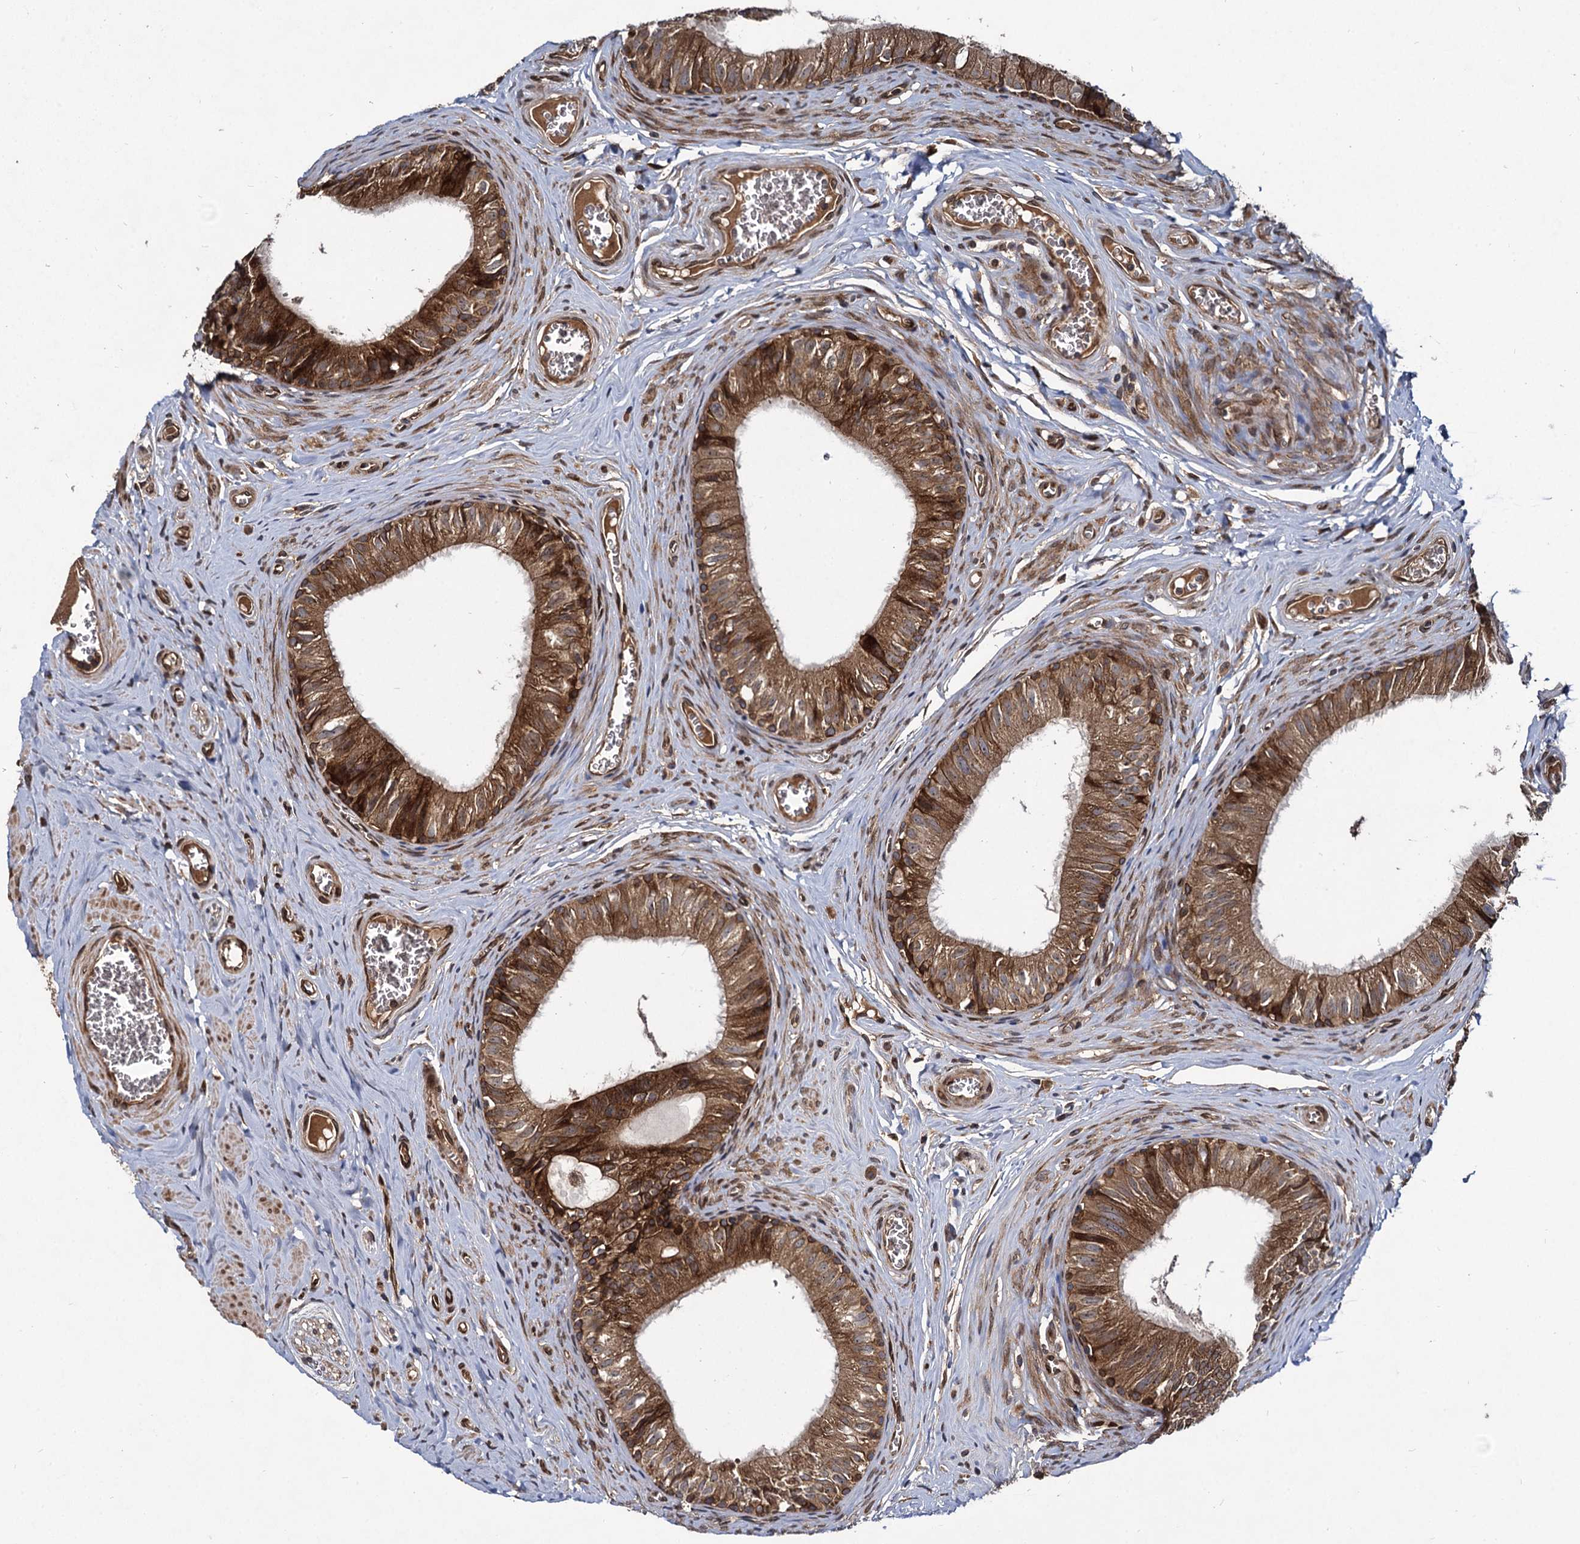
{"staining": {"intensity": "strong", "quantity": ">75%", "location": "cytoplasmic/membranous"}, "tissue": "epididymis", "cell_type": "Glandular cells", "image_type": "normal", "snomed": [{"axis": "morphology", "description": "Normal tissue, NOS"}, {"axis": "topography", "description": "Epididymis"}], "caption": "Immunohistochemistry staining of normal epididymis, which shows high levels of strong cytoplasmic/membranous expression in about >75% of glandular cells indicating strong cytoplasmic/membranous protein expression. The staining was performed using DAB (3,3'-diaminobenzidine) (brown) for protein detection and nuclei were counterstained in hematoxylin (blue).", "gene": "DCP1B", "patient": {"sex": "male", "age": 42}}